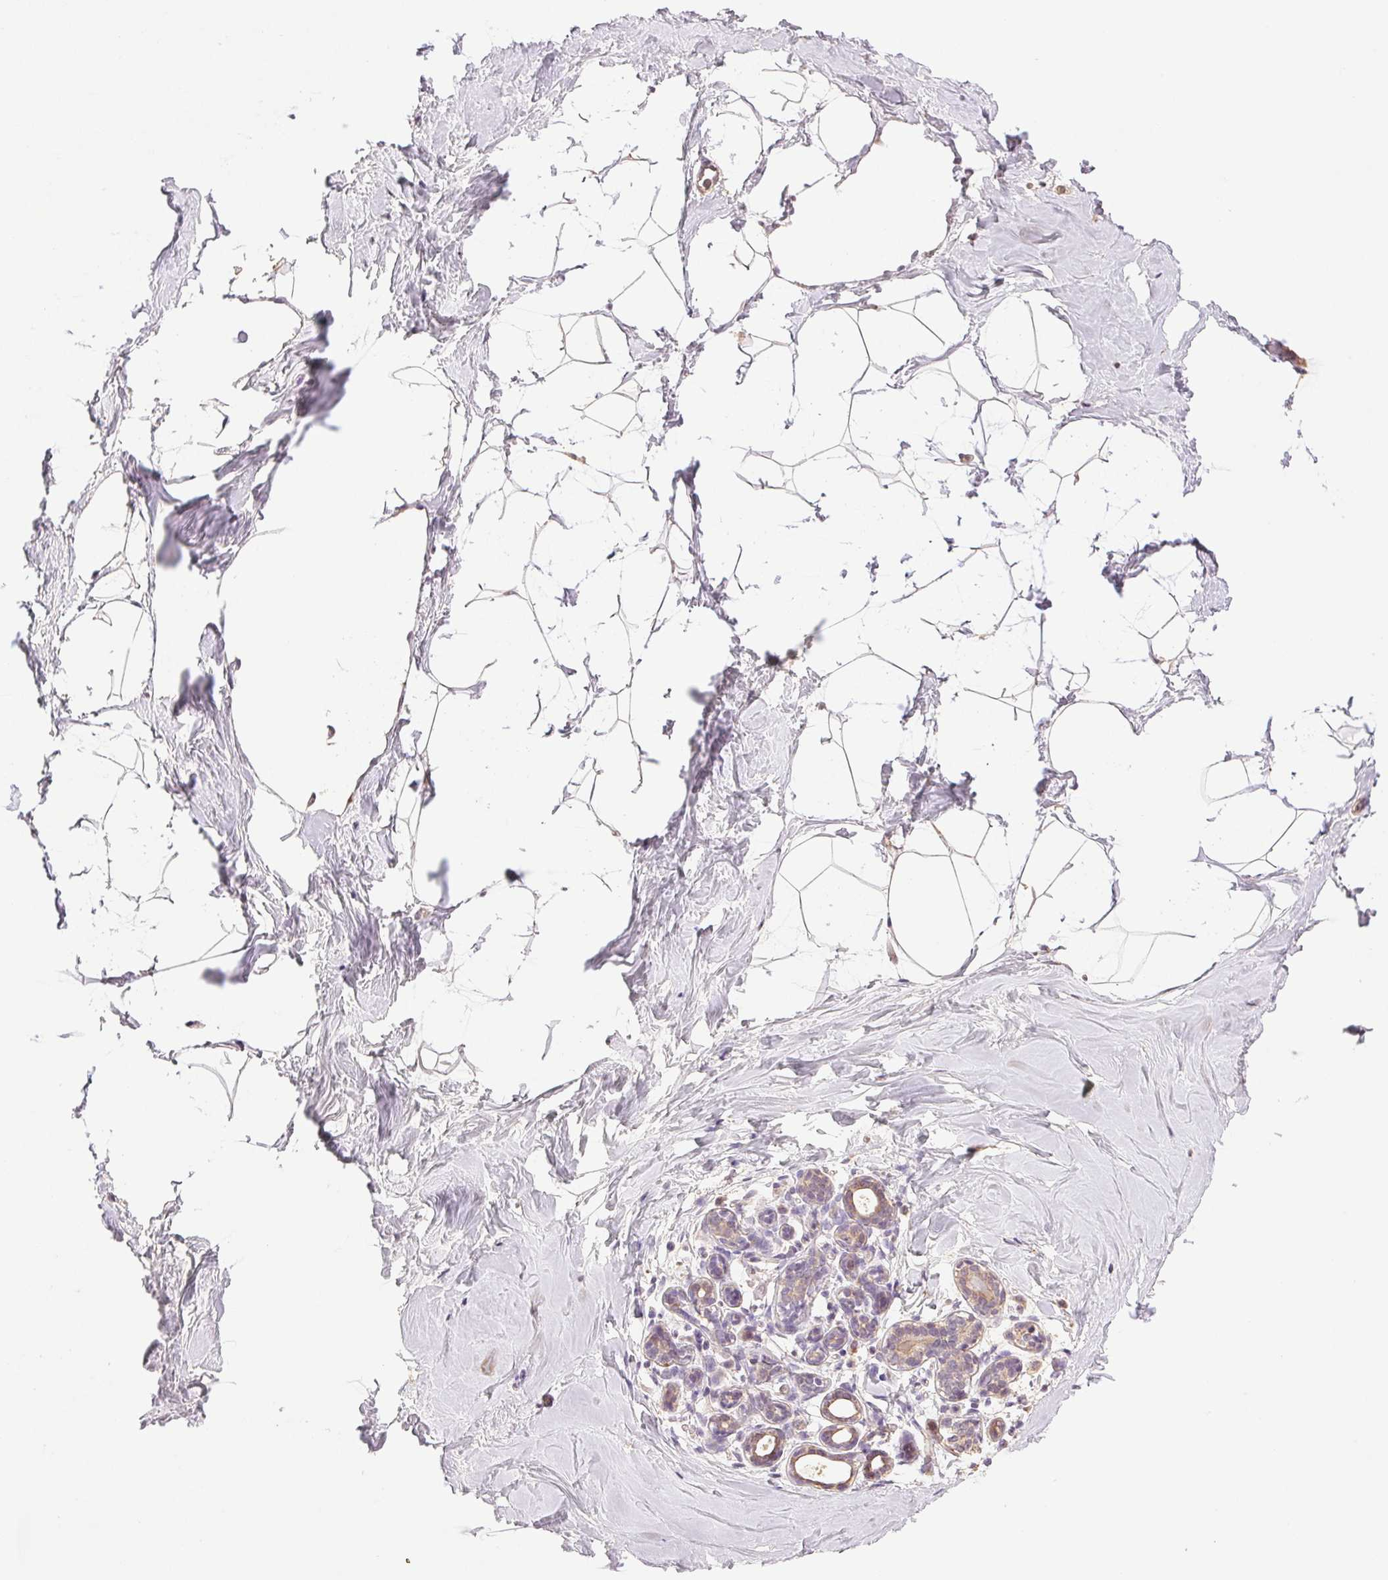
{"staining": {"intensity": "negative", "quantity": "none", "location": "none"}, "tissue": "breast", "cell_type": "Adipocytes", "image_type": "normal", "snomed": [{"axis": "morphology", "description": "Normal tissue, NOS"}, {"axis": "topography", "description": "Breast"}], "caption": "Immunohistochemistry photomicrograph of unremarkable human breast stained for a protein (brown), which demonstrates no expression in adipocytes.", "gene": "TMEM253", "patient": {"sex": "female", "age": 32}}